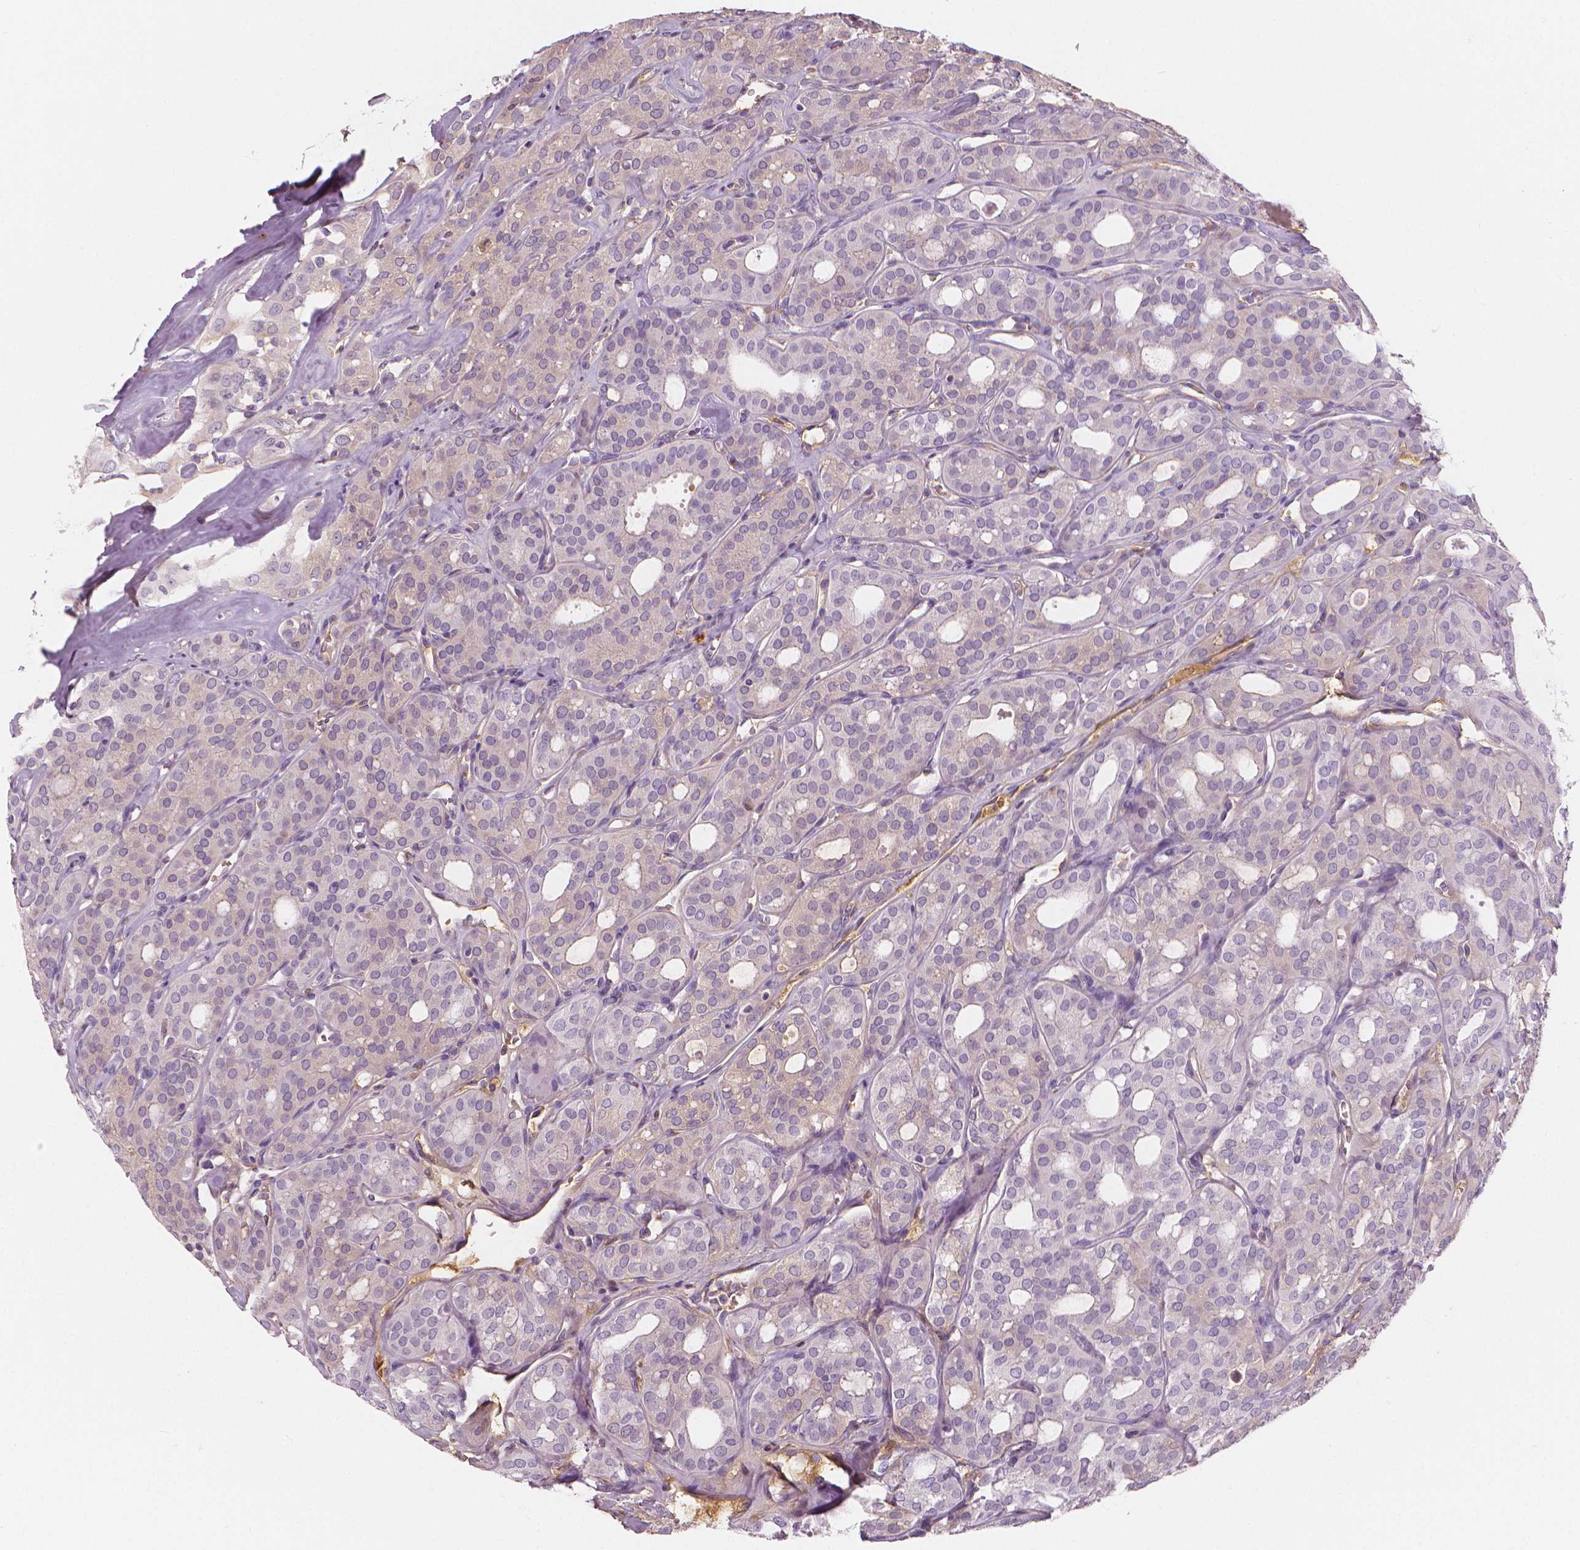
{"staining": {"intensity": "negative", "quantity": "none", "location": "none"}, "tissue": "thyroid cancer", "cell_type": "Tumor cells", "image_type": "cancer", "snomed": [{"axis": "morphology", "description": "Follicular adenoma carcinoma, NOS"}, {"axis": "topography", "description": "Thyroid gland"}], "caption": "Immunohistochemistry (IHC) of thyroid cancer demonstrates no staining in tumor cells. (DAB (3,3'-diaminobenzidine) immunohistochemistry, high magnification).", "gene": "APOA4", "patient": {"sex": "male", "age": 75}}